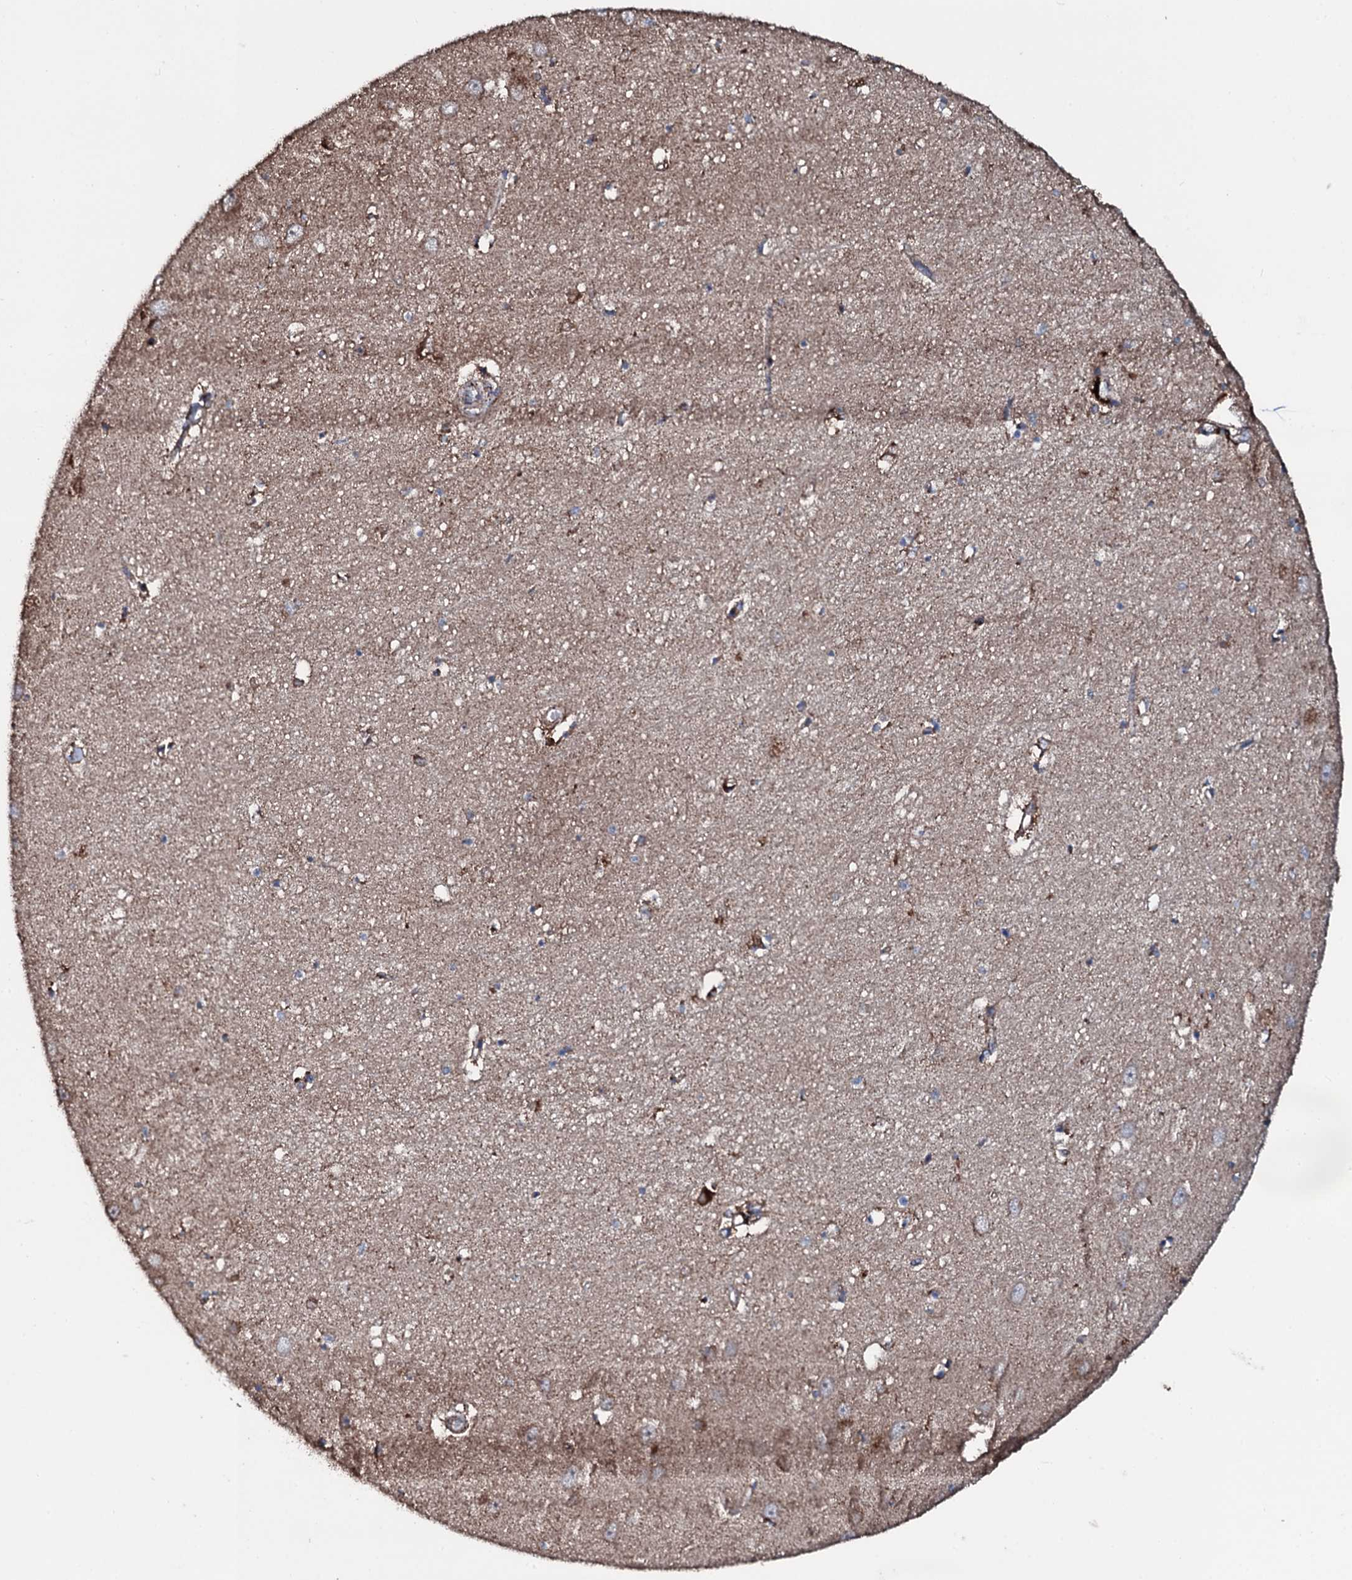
{"staining": {"intensity": "weak", "quantity": "<25%", "location": "cytoplasmic/membranous"}, "tissue": "hippocampus", "cell_type": "Glial cells", "image_type": "normal", "snomed": [{"axis": "morphology", "description": "Normal tissue, NOS"}, {"axis": "topography", "description": "Hippocampus"}], "caption": "The immunohistochemistry image has no significant positivity in glial cells of hippocampus. Nuclei are stained in blue.", "gene": "DYNC2I2", "patient": {"sex": "female", "age": 64}}